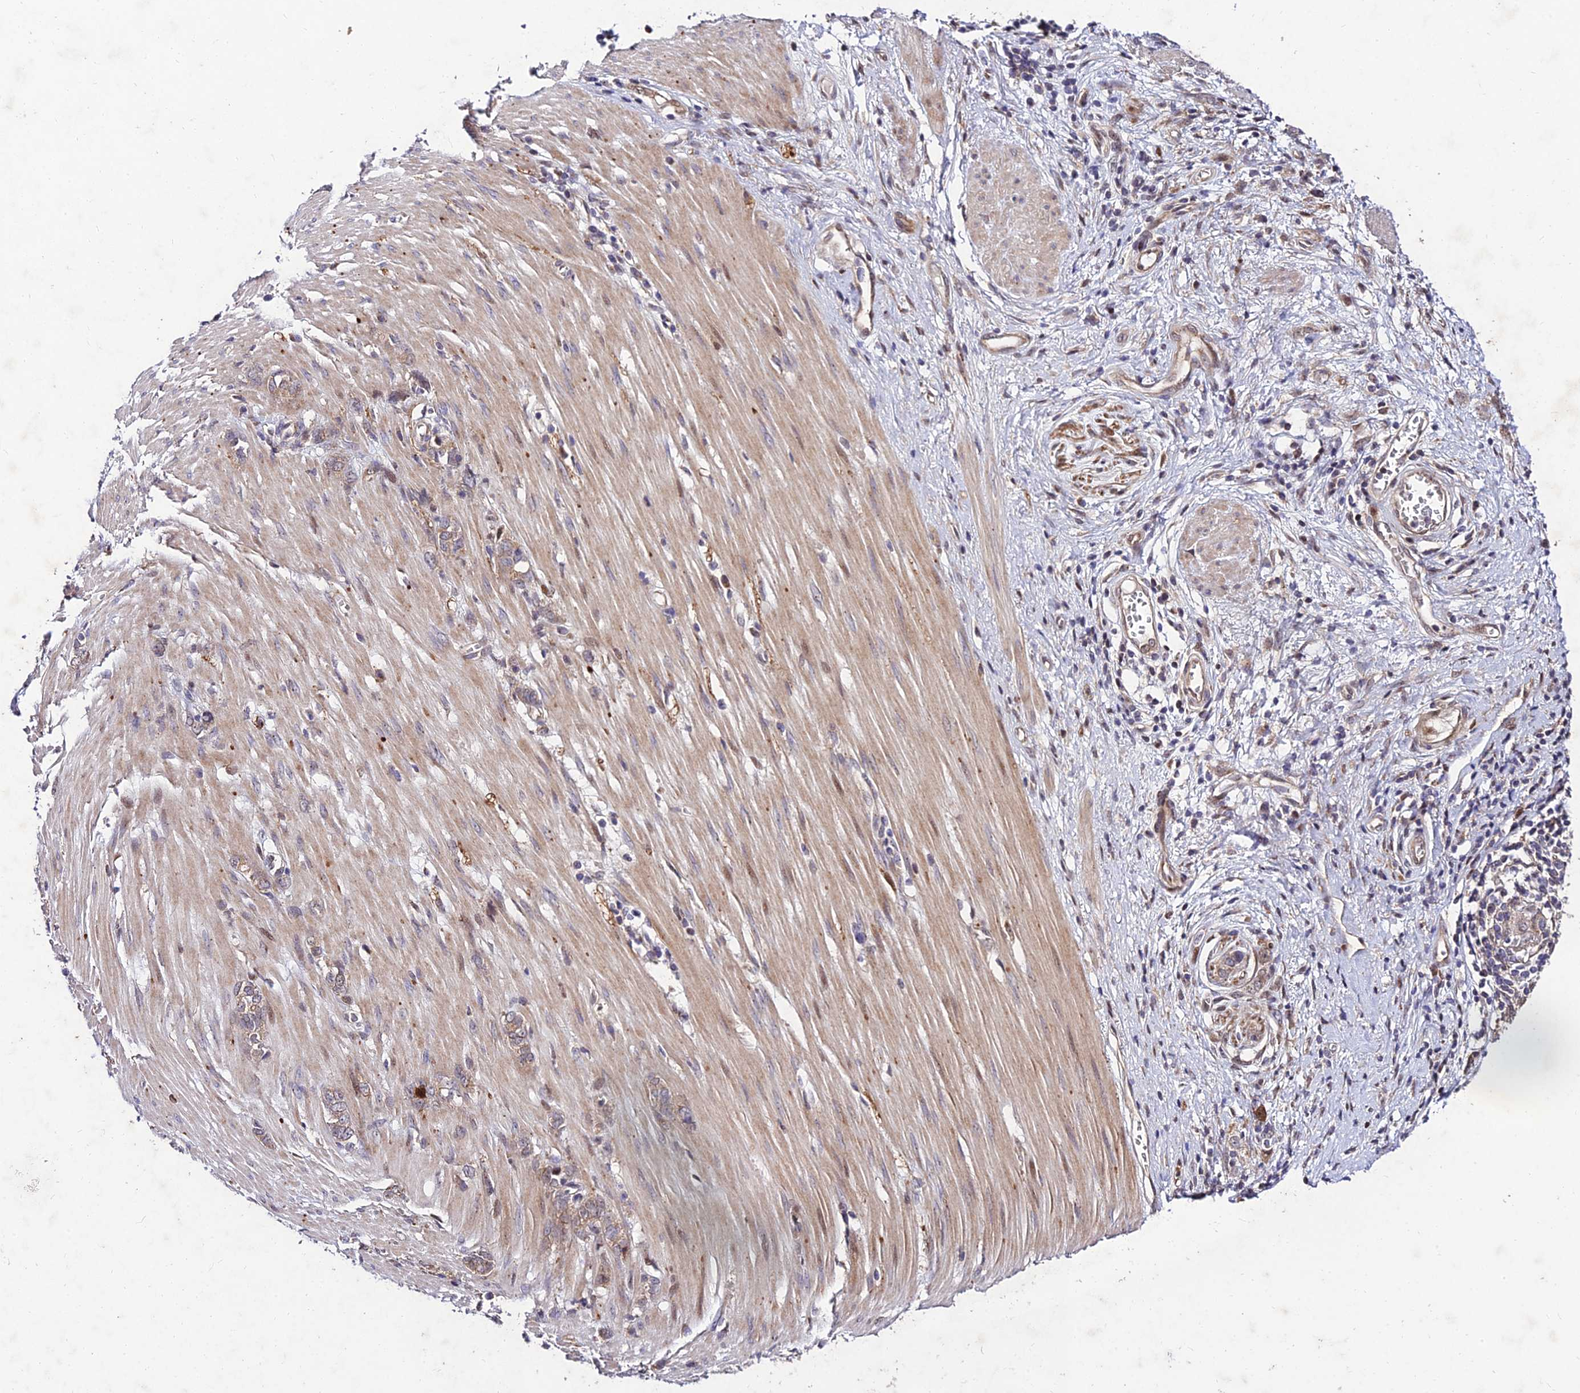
{"staining": {"intensity": "weak", "quantity": ">75%", "location": "cytoplasmic/membranous"}, "tissue": "stomach cancer", "cell_type": "Tumor cells", "image_type": "cancer", "snomed": [{"axis": "morphology", "description": "Adenocarcinoma, NOS"}, {"axis": "topography", "description": "Stomach"}], "caption": "Weak cytoplasmic/membranous expression for a protein is present in about >75% of tumor cells of adenocarcinoma (stomach) using immunohistochemistry.", "gene": "MKKS", "patient": {"sex": "female", "age": 76}}